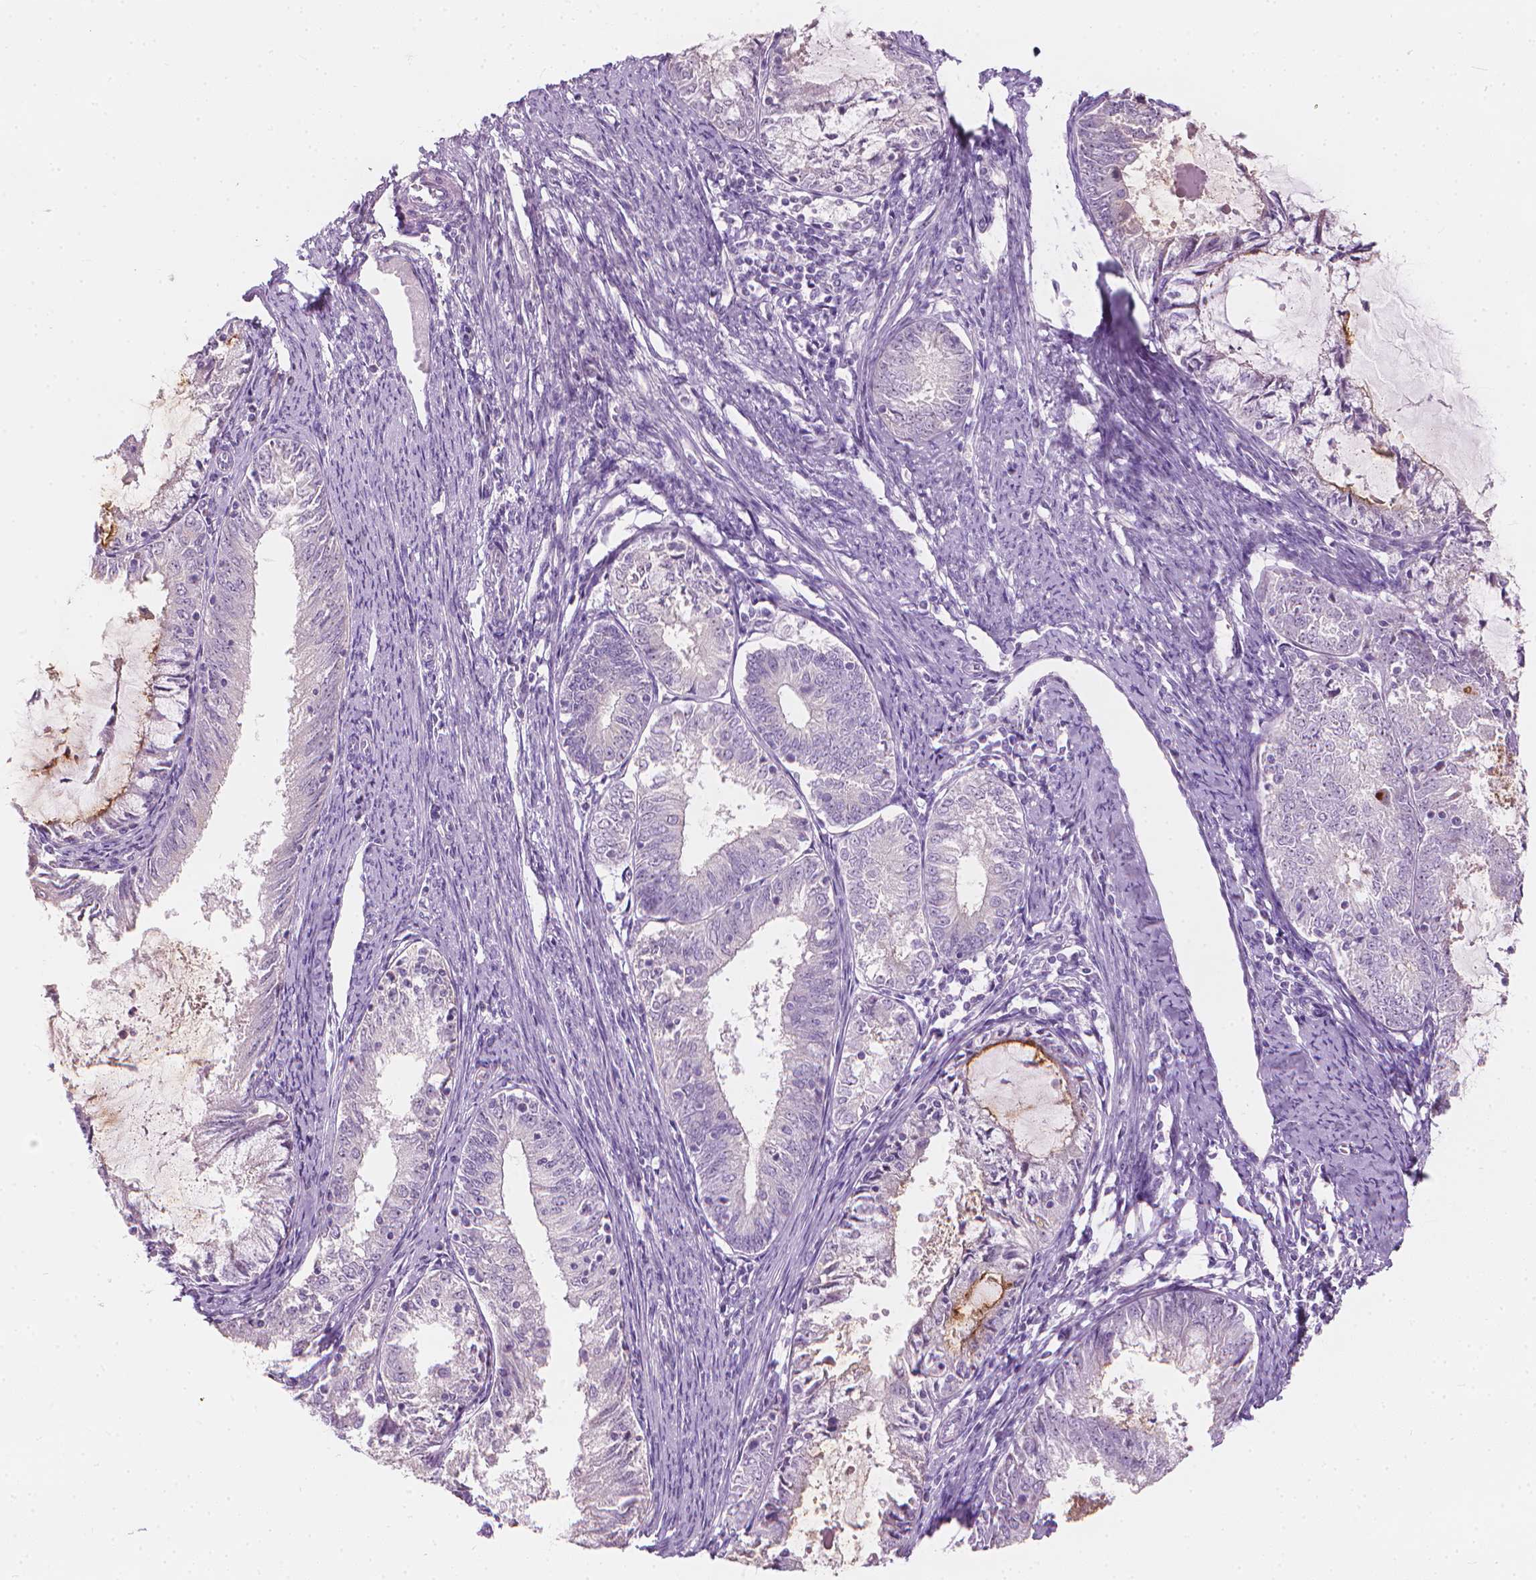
{"staining": {"intensity": "negative", "quantity": "none", "location": "none"}, "tissue": "endometrial cancer", "cell_type": "Tumor cells", "image_type": "cancer", "snomed": [{"axis": "morphology", "description": "Adenocarcinoma, NOS"}, {"axis": "topography", "description": "Endometrium"}], "caption": "This image is of endometrial cancer (adenocarcinoma) stained with immunohistochemistry to label a protein in brown with the nuclei are counter-stained blue. There is no staining in tumor cells. (Immunohistochemistry (ihc), brightfield microscopy, high magnification).", "gene": "GPRC5A", "patient": {"sex": "female", "age": 57}}